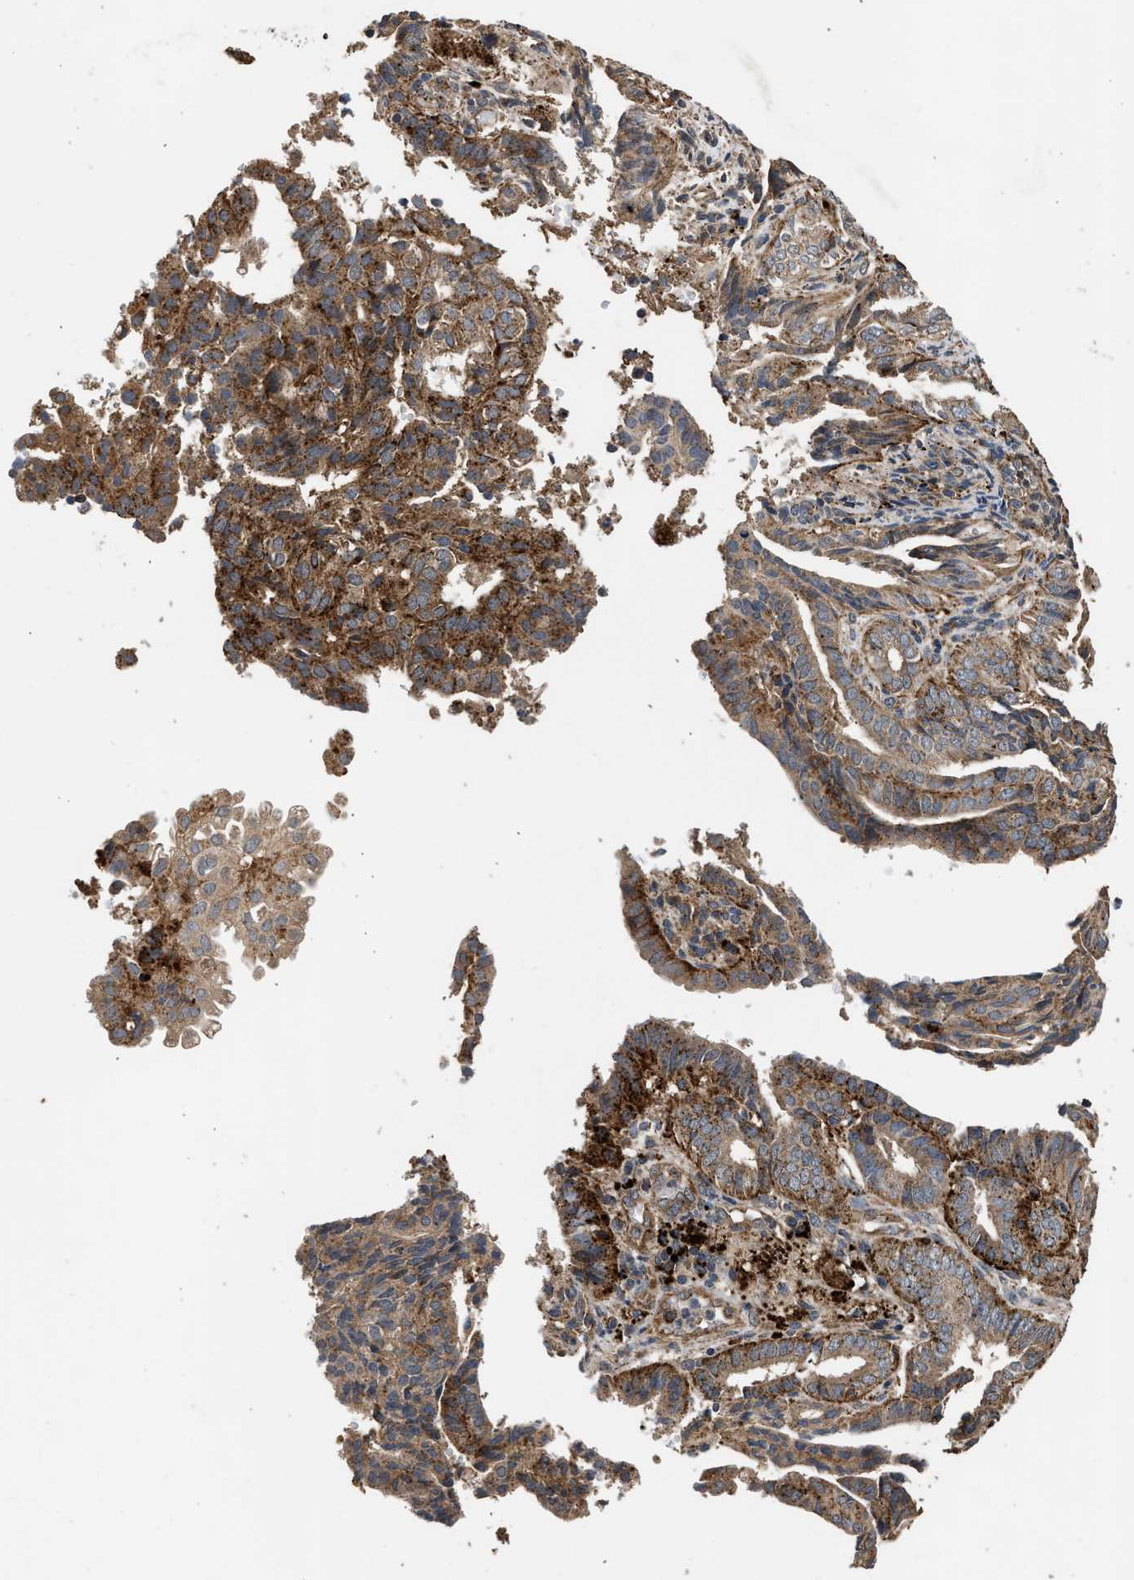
{"staining": {"intensity": "moderate", "quantity": ">75%", "location": "cytoplasmic/membranous"}, "tissue": "endometrial cancer", "cell_type": "Tumor cells", "image_type": "cancer", "snomed": [{"axis": "morphology", "description": "Adenocarcinoma, NOS"}, {"axis": "topography", "description": "Endometrium"}], "caption": "Tumor cells reveal moderate cytoplasmic/membranous expression in about >75% of cells in adenocarcinoma (endometrial). The staining is performed using DAB (3,3'-diaminobenzidine) brown chromogen to label protein expression. The nuclei are counter-stained blue using hematoxylin.", "gene": "CTSV", "patient": {"sex": "female", "age": 58}}